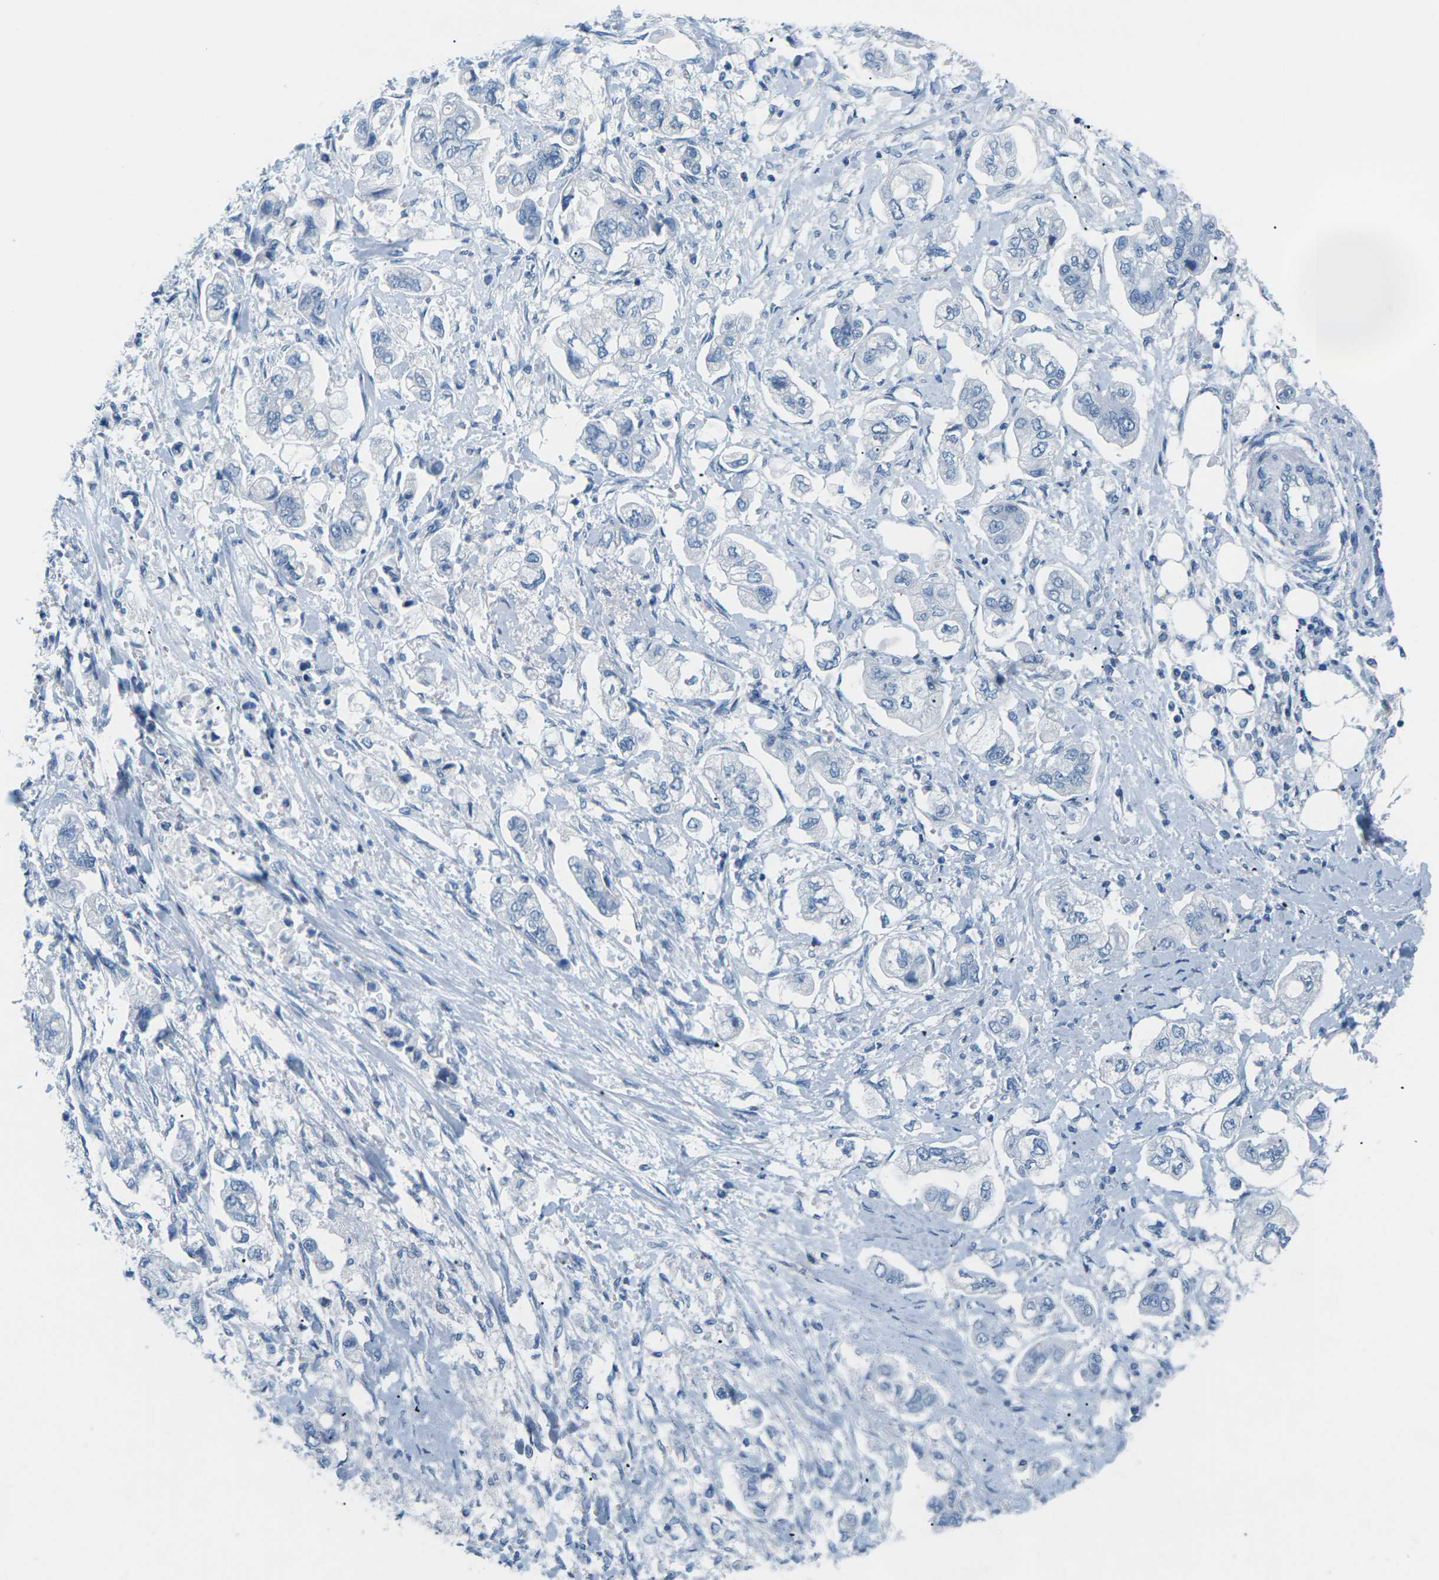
{"staining": {"intensity": "negative", "quantity": "none", "location": "none"}, "tissue": "stomach cancer", "cell_type": "Tumor cells", "image_type": "cancer", "snomed": [{"axis": "morphology", "description": "Adenocarcinoma, NOS"}, {"axis": "topography", "description": "Stomach"}], "caption": "This micrograph is of adenocarcinoma (stomach) stained with immunohistochemistry (IHC) to label a protein in brown with the nuclei are counter-stained blue. There is no staining in tumor cells.", "gene": "SLC12A1", "patient": {"sex": "male", "age": 62}}